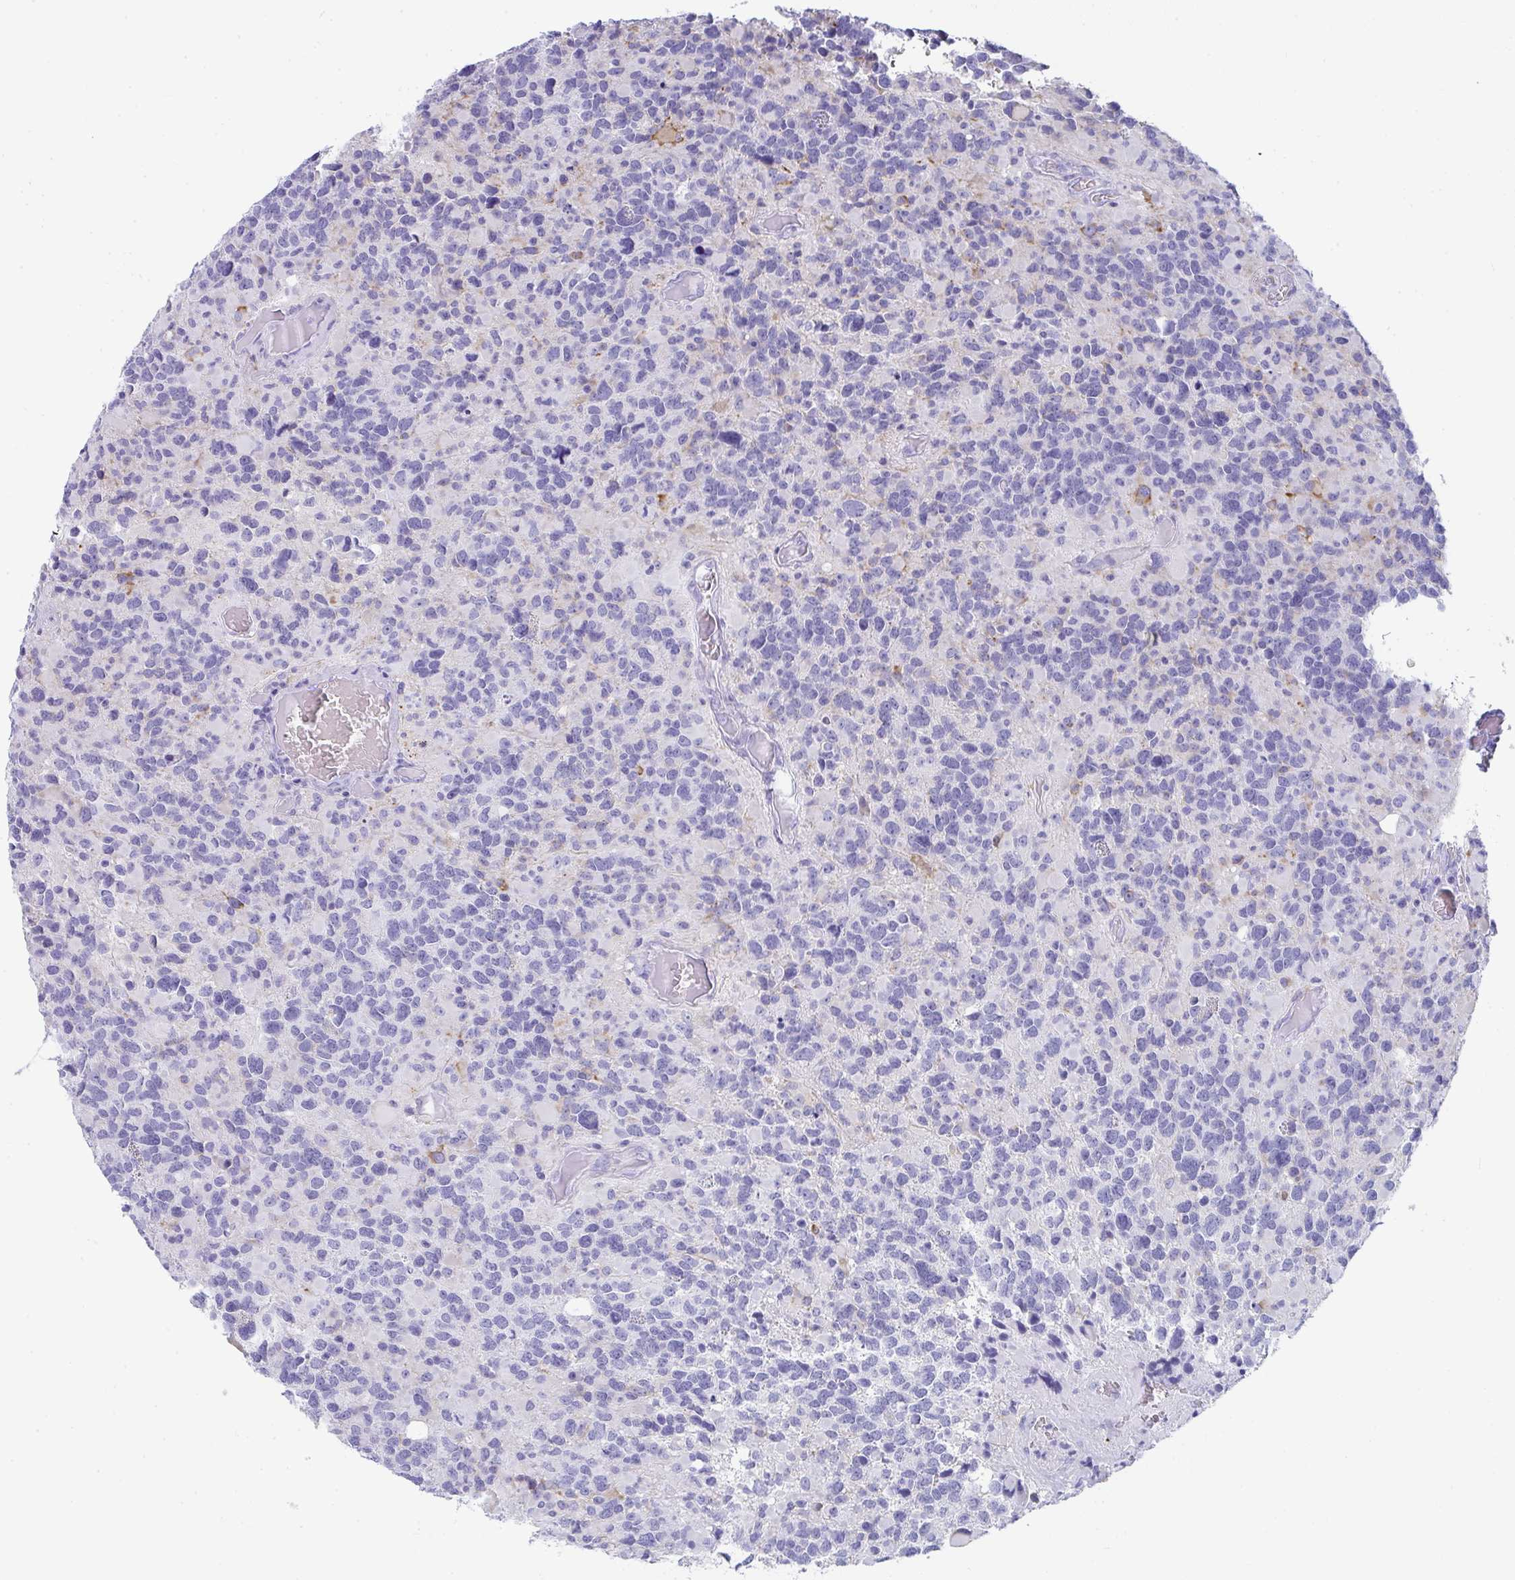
{"staining": {"intensity": "negative", "quantity": "none", "location": "none"}, "tissue": "glioma", "cell_type": "Tumor cells", "image_type": "cancer", "snomed": [{"axis": "morphology", "description": "Glioma, malignant, High grade"}, {"axis": "topography", "description": "Brain"}], "caption": "A high-resolution histopathology image shows immunohistochemistry staining of glioma, which shows no significant positivity in tumor cells. Nuclei are stained in blue.", "gene": "PRND", "patient": {"sex": "female", "age": 40}}